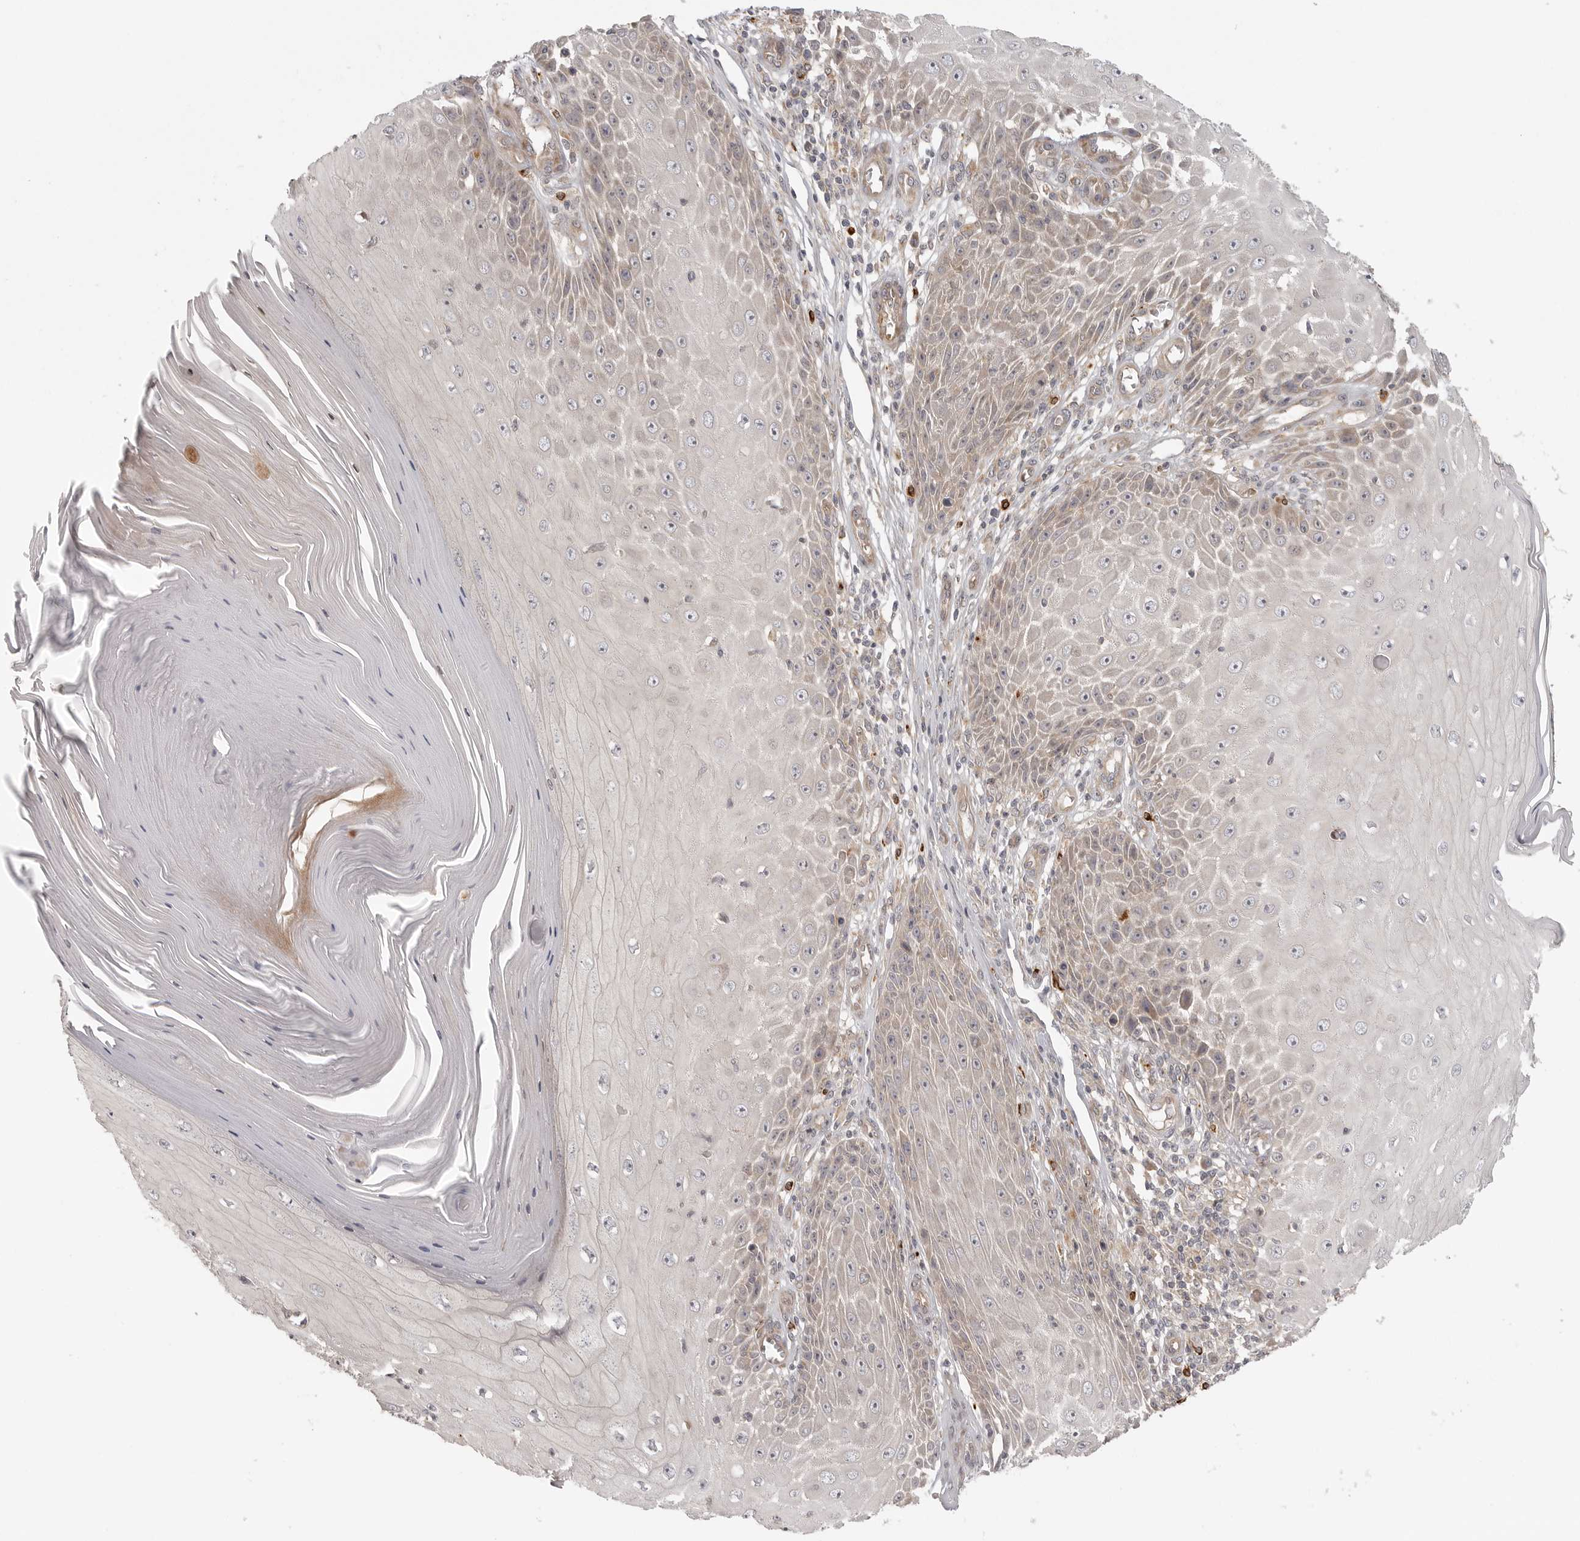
{"staining": {"intensity": "weak", "quantity": "<25%", "location": "cytoplasmic/membranous"}, "tissue": "skin cancer", "cell_type": "Tumor cells", "image_type": "cancer", "snomed": [{"axis": "morphology", "description": "Squamous cell carcinoma, NOS"}, {"axis": "topography", "description": "Skin"}], "caption": "This is a histopathology image of IHC staining of skin cancer, which shows no staining in tumor cells. Nuclei are stained in blue.", "gene": "CCPG1", "patient": {"sex": "female", "age": 73}}